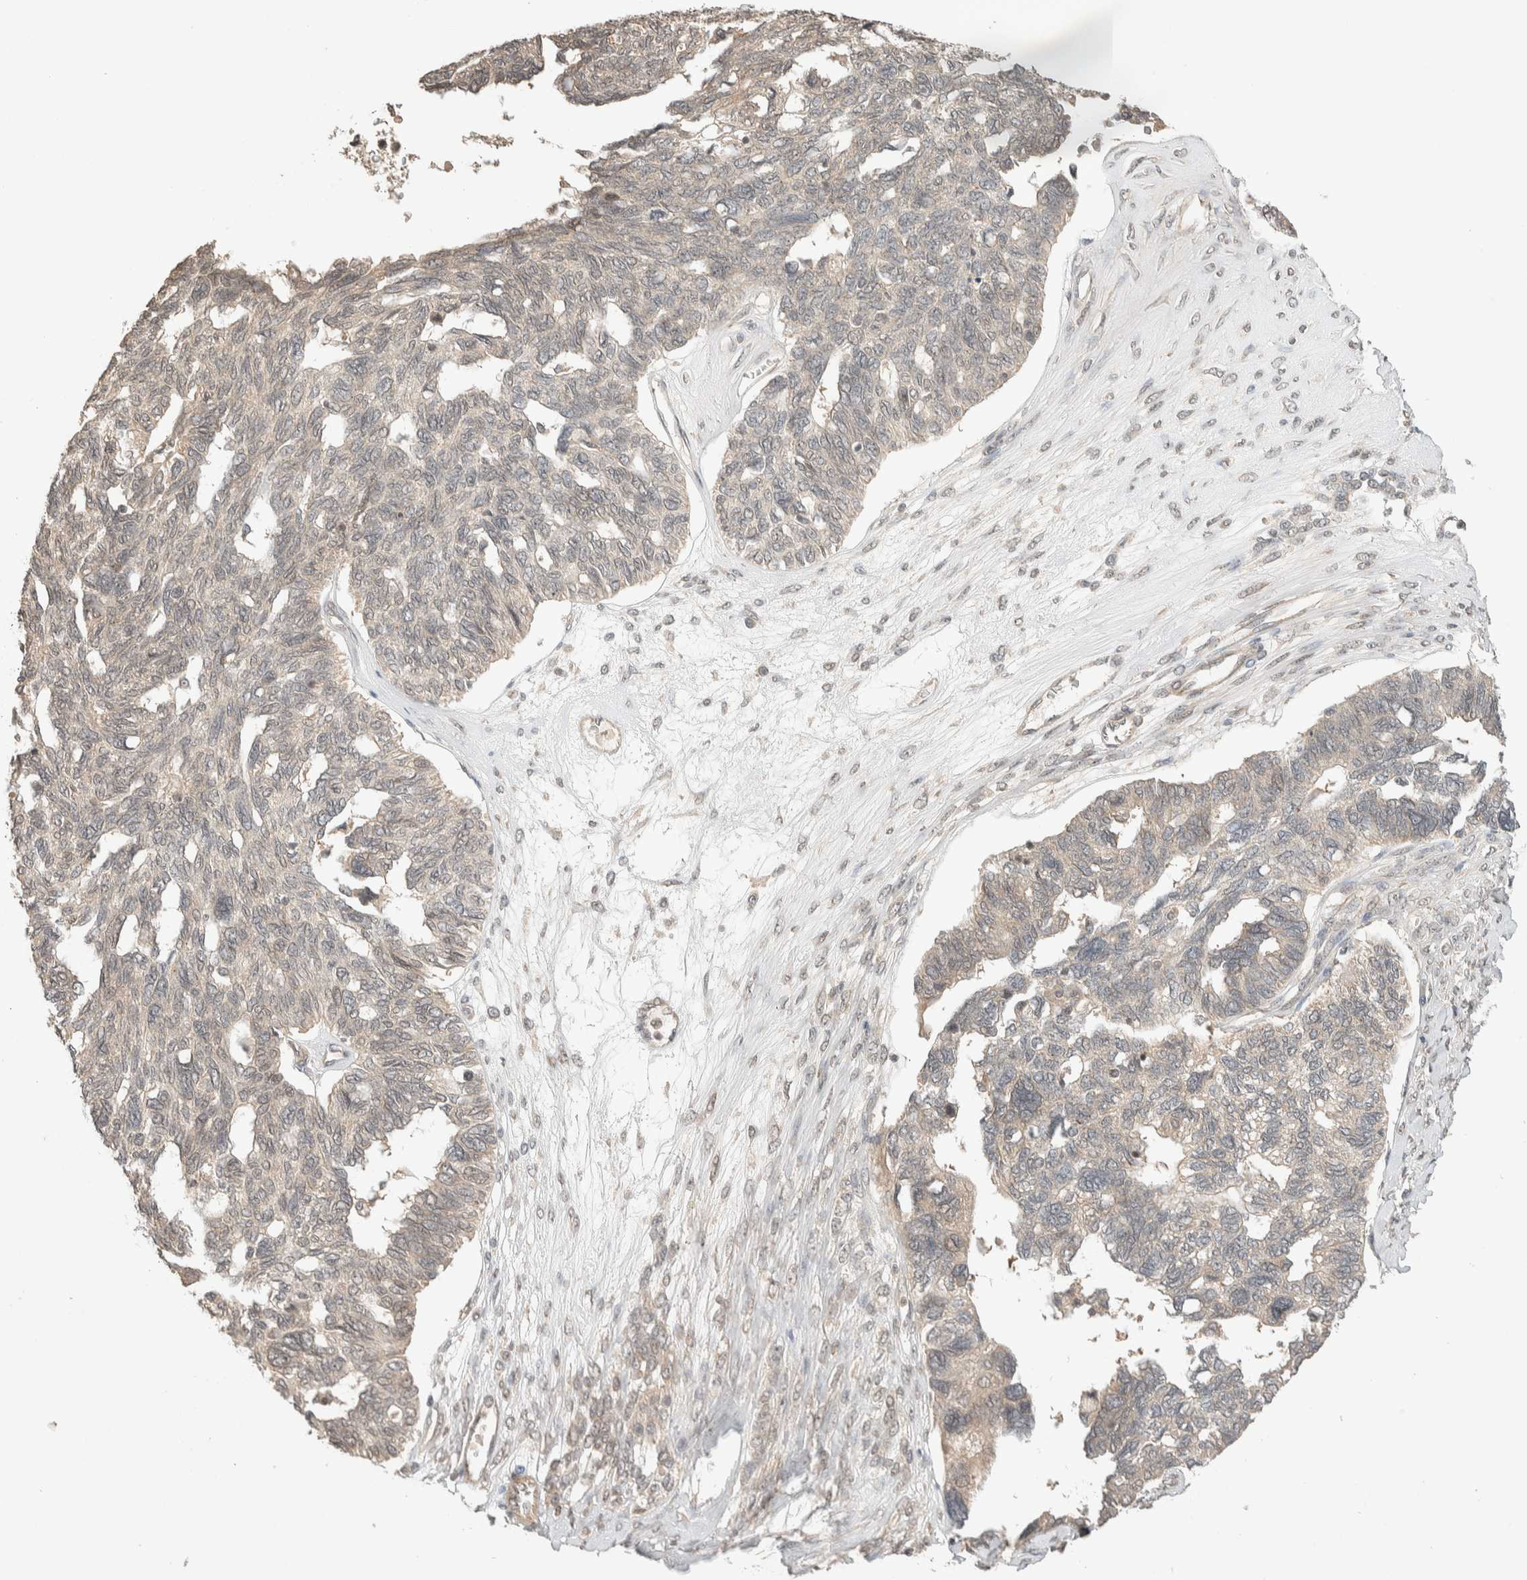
{"staining": {"intensity": "negative", "quantity": "none", "location": "none"}, "tissue": "ovarian cancer", "cell_type": "Tumor cells", "image_type": "cancer", "snomed": [{"axis": "morphology", "description": "Cystadenocarcinoma, serous, NOS"}, {"axis": "topography", "description": "Ovary"}], "caption": "Ovarian cancer was stained to show a protein in brown. There is no significant positivity in tumor cells. Nuclei are stained in blue.", "gene": "THRA", "patient": {"sex": "female", "age": 79}}